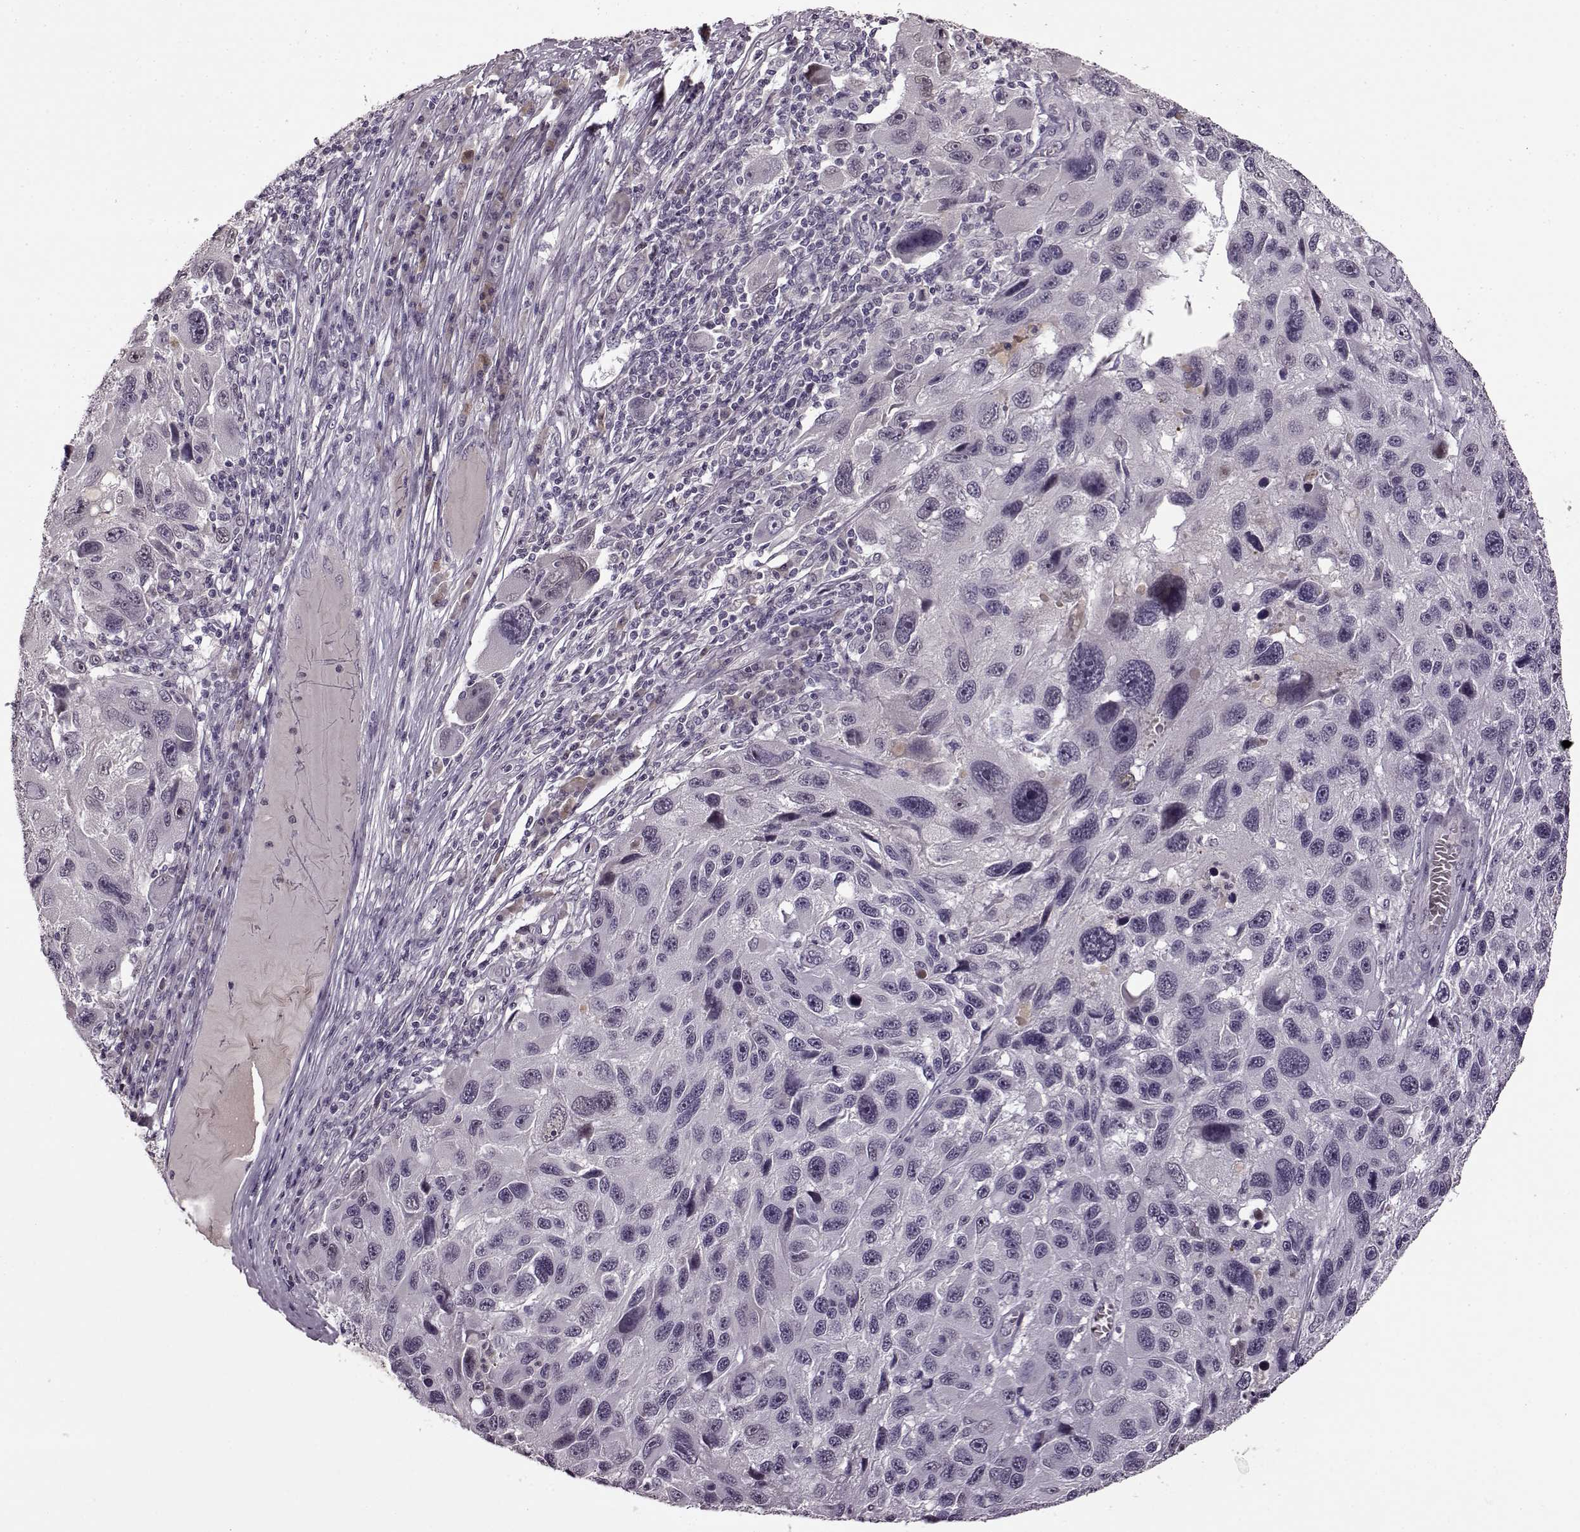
{"staining": {"intensity": "negative", "quantity": "none", "location": "none"}, "tissue": "melanoma", "cell_type": "Tumor cells", "image_type": "cancer", "snomed": [{"axis": "morphology", "description": "Malignant melanoma, NOS"}, {"axis": "topography", "description": "Skin"}], "caption": "IHC photomicrograph of human malignant melanoma stained for a protein (brown), which exhibits no positivity in tumor cells. (Stains: DAB (3,3'-diaminobenzidine) immunohistochemistry with hematoxylin counter stain, Microscopy: brightfield microscopy at high magnification).", "gene": "CNGA3", "patient": {"sex": "male", "age": 53}}